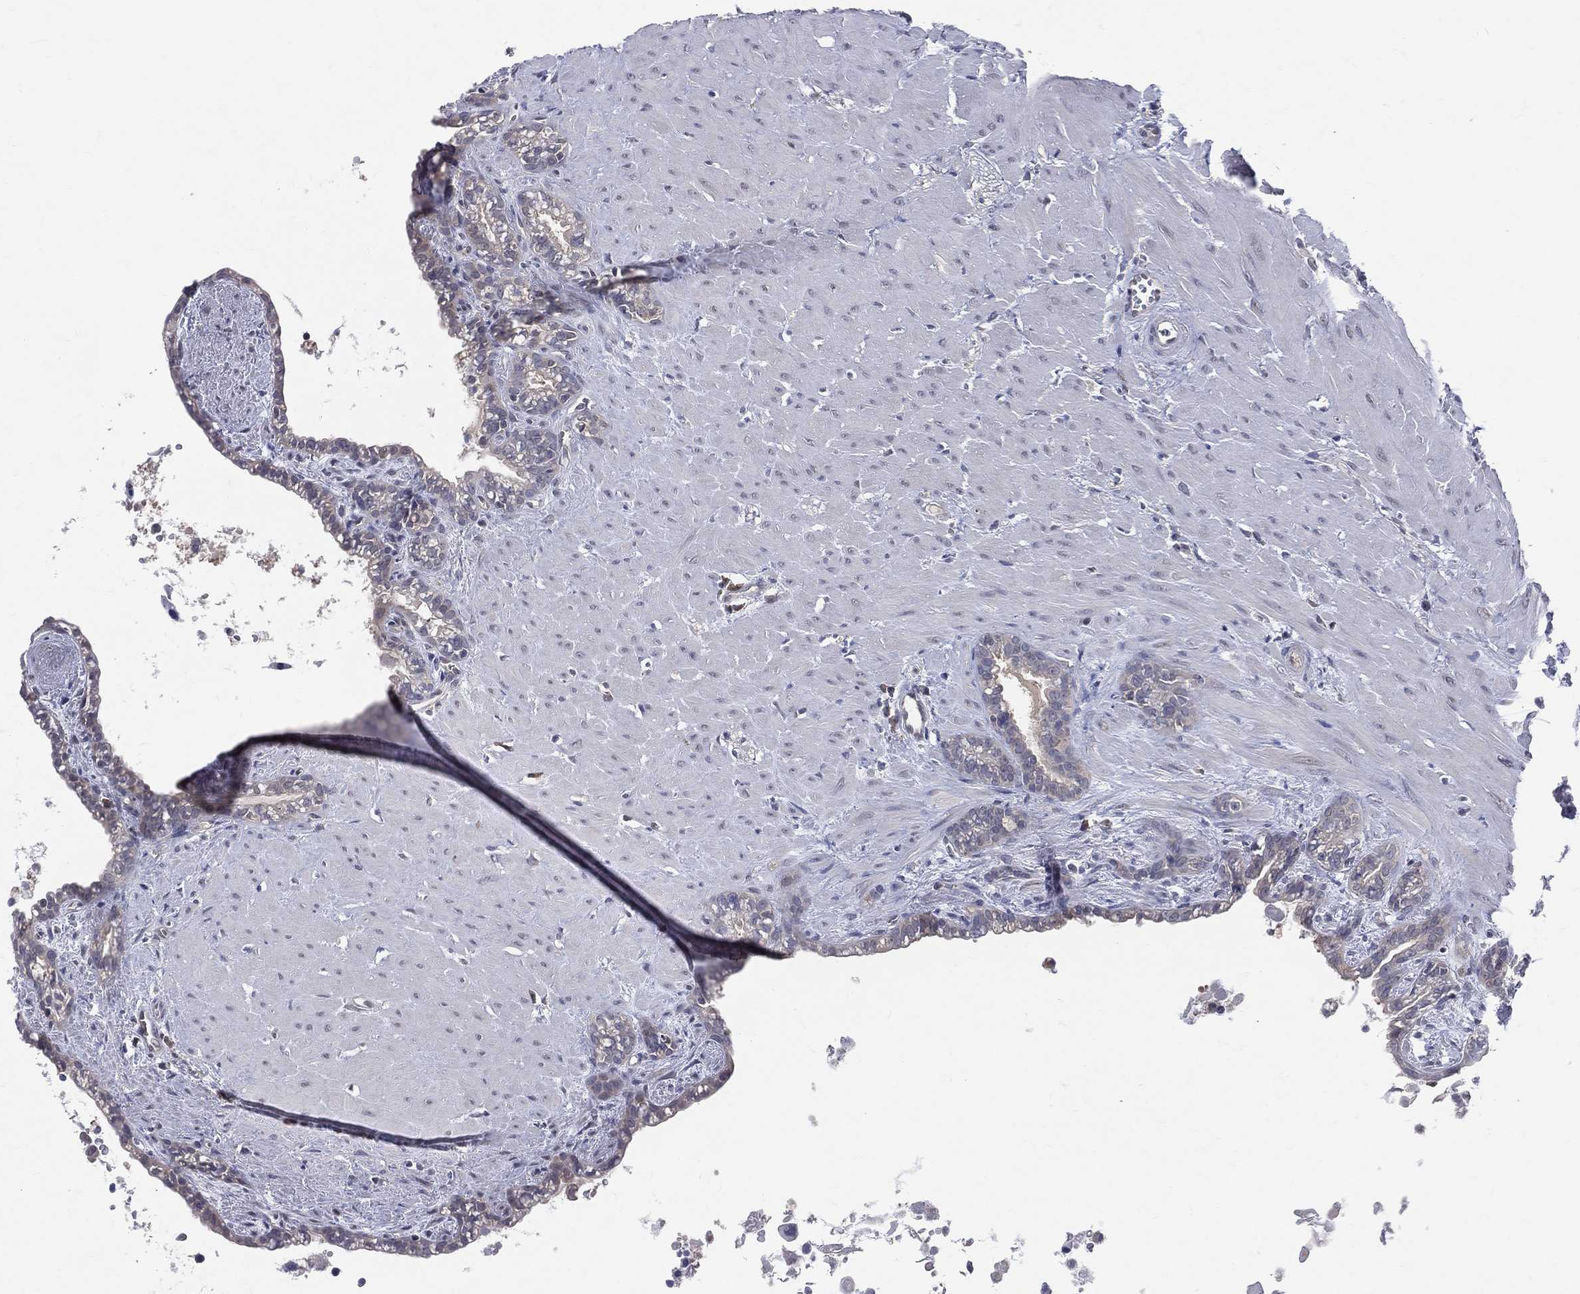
{"staining": {"intensity": "negative", "quantity": "none", "location": "none"}, "tissue": "seminal vesicle", "cell_type": "Glandular cells", "image_type": "normal", "snomed": [{"axis": "morphology", "description": "Normal tissue, NOS"}, {"axis": "morphology", "description": "Urothelial carcinoma, NOS"}, {"axis": "topography", "description": "Urinary bladder"}, {"axis": "topography", "description": "Seminal veicle"}], "caption": "Immunohistochemistry micrograph of benign seminal vesicle: seminal vesicle stained with DAB reveals no significant protein staining in glandular cells.", "gene": "DLG4", "patient": {"sex": "male", "age": 76}}